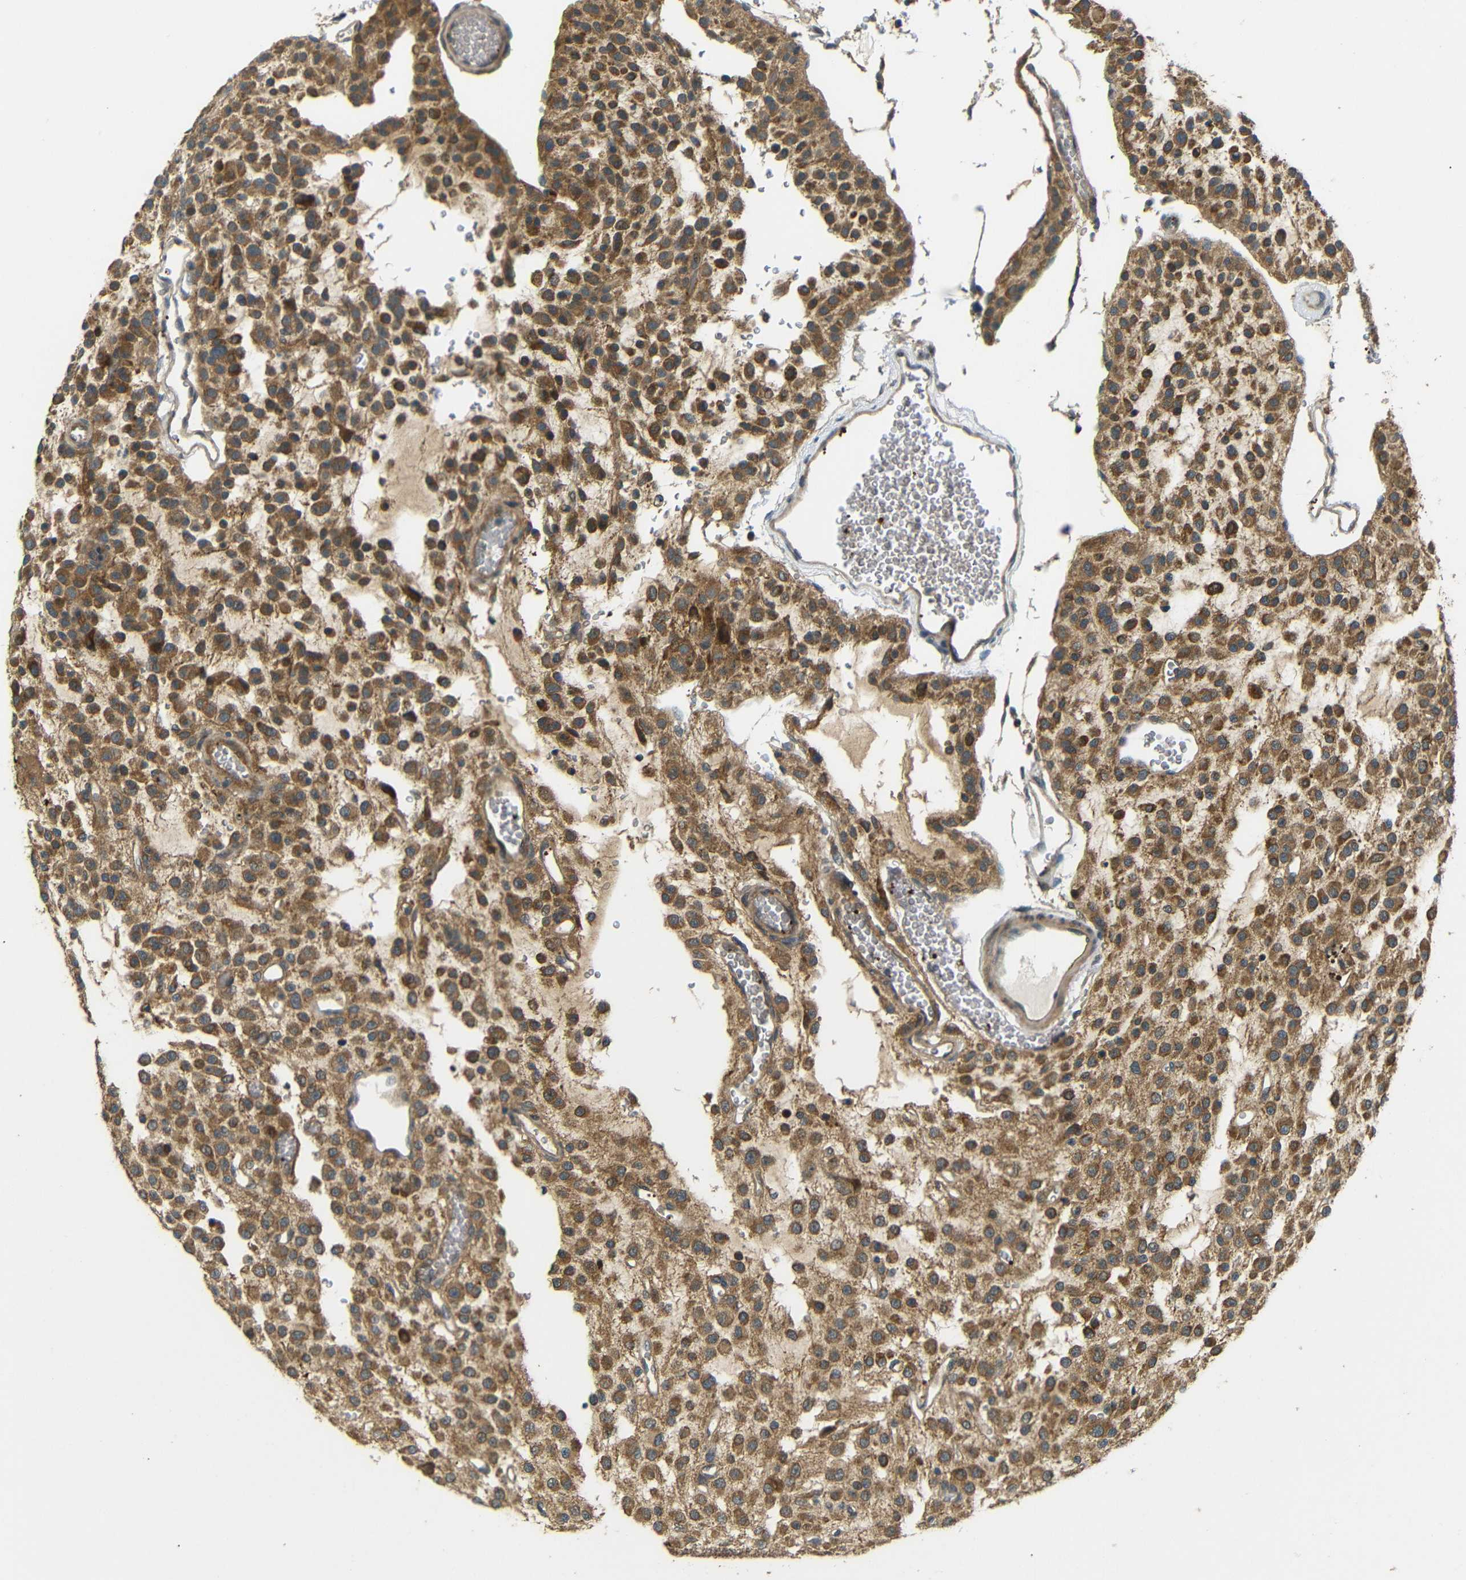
{"staining": {"intensity": "moderate", "quantity": ">75%", "location": "cytoplasmic/membranous"}, "tissue": "glioma", "cell_type": "Tumor cells", "image_type": "cancer", "snomed": [{"axis": "morphology", "description": "Glioma, malignant, Low grade"}, {"axis": "topography", "description": "Brain"}], "caption": "Malignant low-grade glioma stained with a brown dye shows moderate cytoplasmic/membranous positive staining in about >75% of tumor cells.", "gene": "EPHB2", "patient": {"sex": "male", "age": 38}}